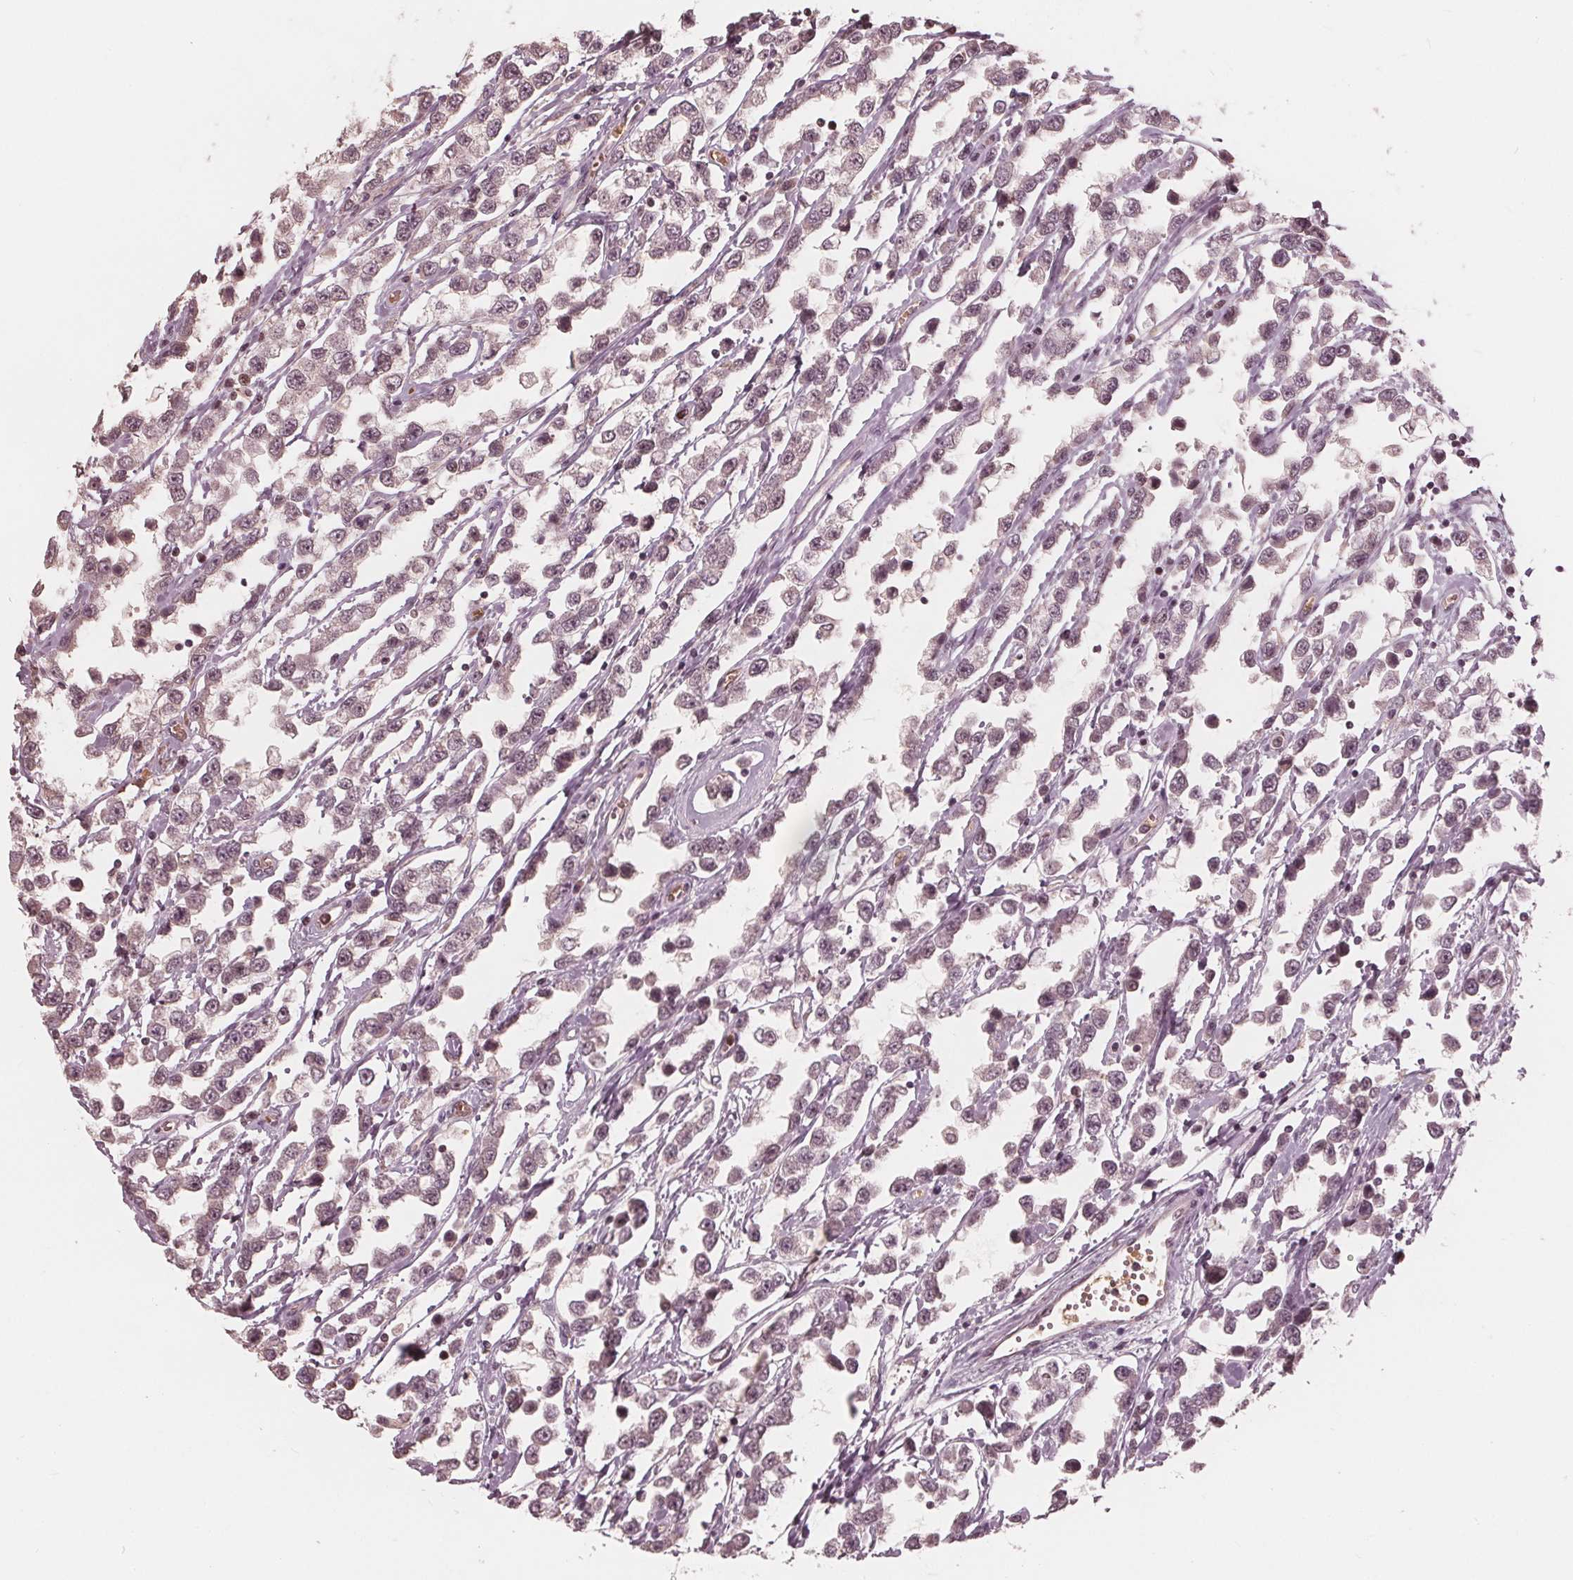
{"staining": {"intensity": "weak", "quantity": "25%-75%", "location": "nuclear"}, "tissue": "testis cancer", "cell_type": "Tumor cells", "image_type": "cancer", "snomed": [{"axis": "morphology", "description": "Seminoma, NOS"}, {"axis": "topography", "description": "Testis"}], "caption": "Testis seminoma stained for a protein displays weak nuclear positivity in tumor cells.", "gene": "HIRIP3", "patient": {"sex": "male", "age": 34}}